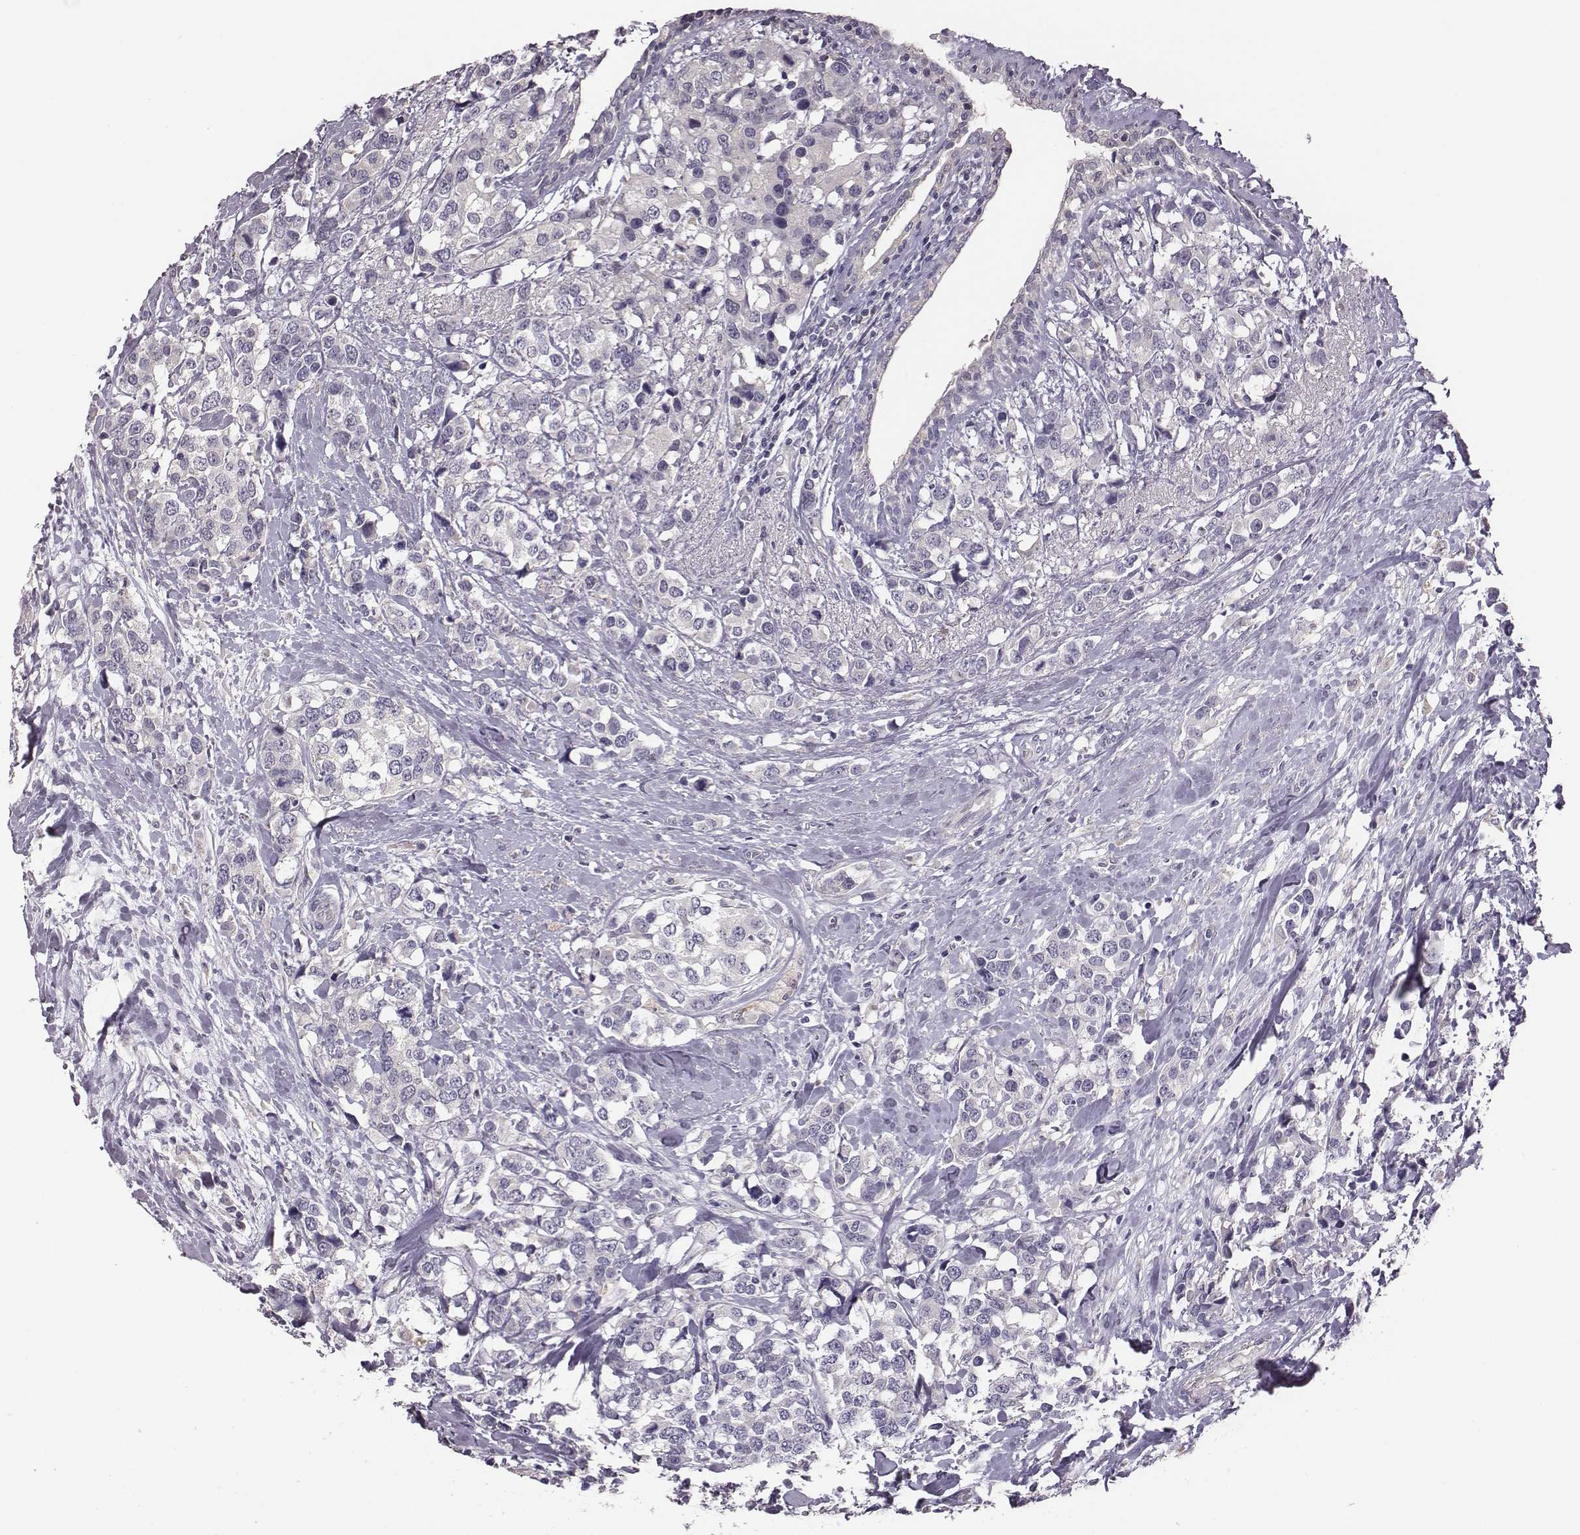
{"staining": {"intensity": "negative", "quantity": "none", "location": "none"}, "tissue": "breast cancer", "cell_type": "Tumor cells", "image_type": "cancer", "snomed": [{"axis": "morphology", "description": "Lobular carcinoma"}, {"axis": "topography", "description": "Breast"}], "caption": "This is an immunohistochemistry histopathology image of breast cancer. There is no positivity in tumor cells.", "gene": "KMO", "patient": {"sex": "female", "age": 59}}